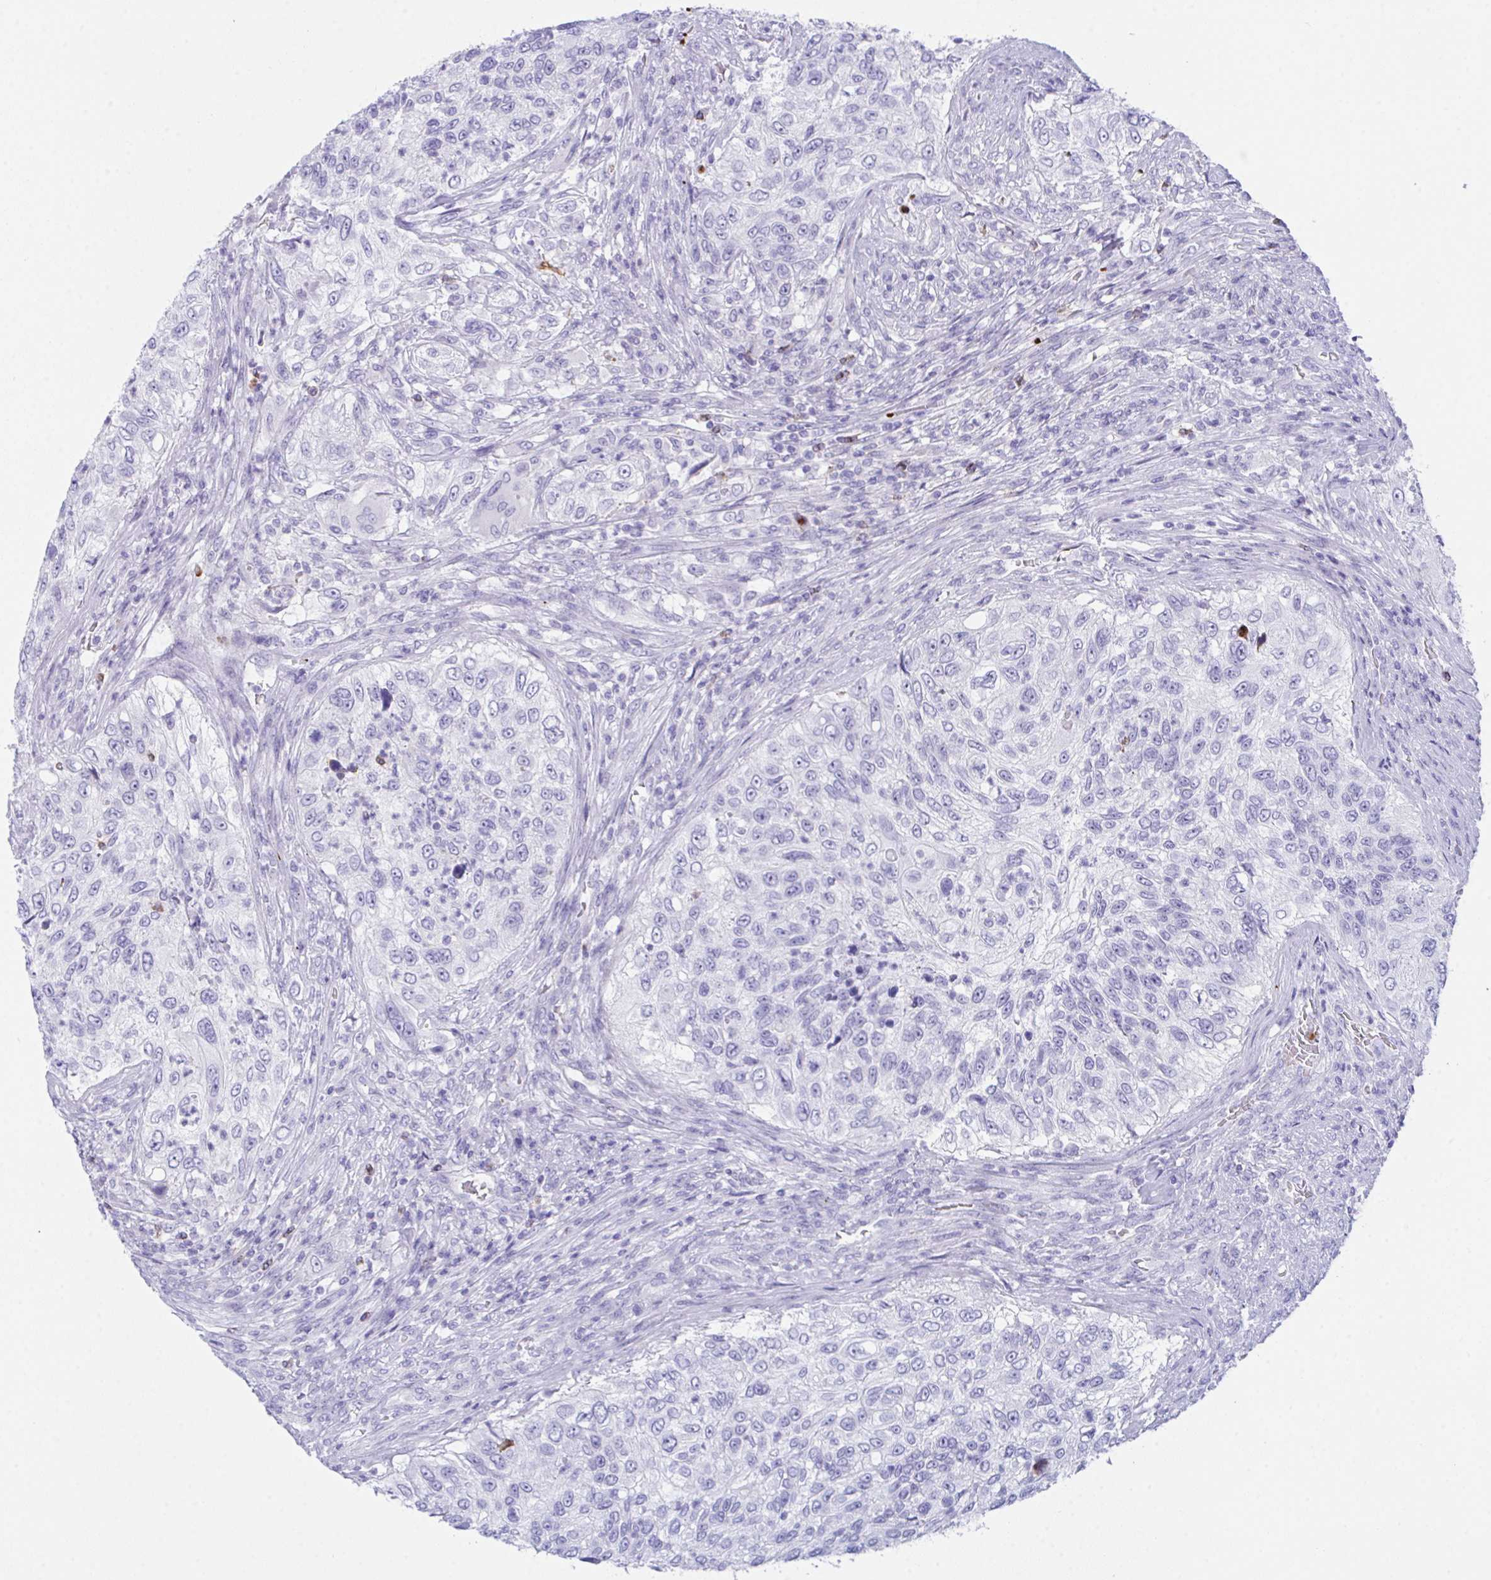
{"staining": {"intensity": "negative", "quantity": "none", "location": "none"}, "tissue": "urothelial cancer", "cell_type": "Tumor cells", "image_type": "cancer", "snomed": [{"axis": "morphology", "description": "Urothelial carcinoma, High grade"}, {"axis": "topography", "description": "Urinary bladder"}], "caption": "Tumor cells show no significant protein expression in urothelial cancer. Nuclei are stained in blue.", "gene": "KMT2E", "patient": {"sex": "female", "age": 60}}